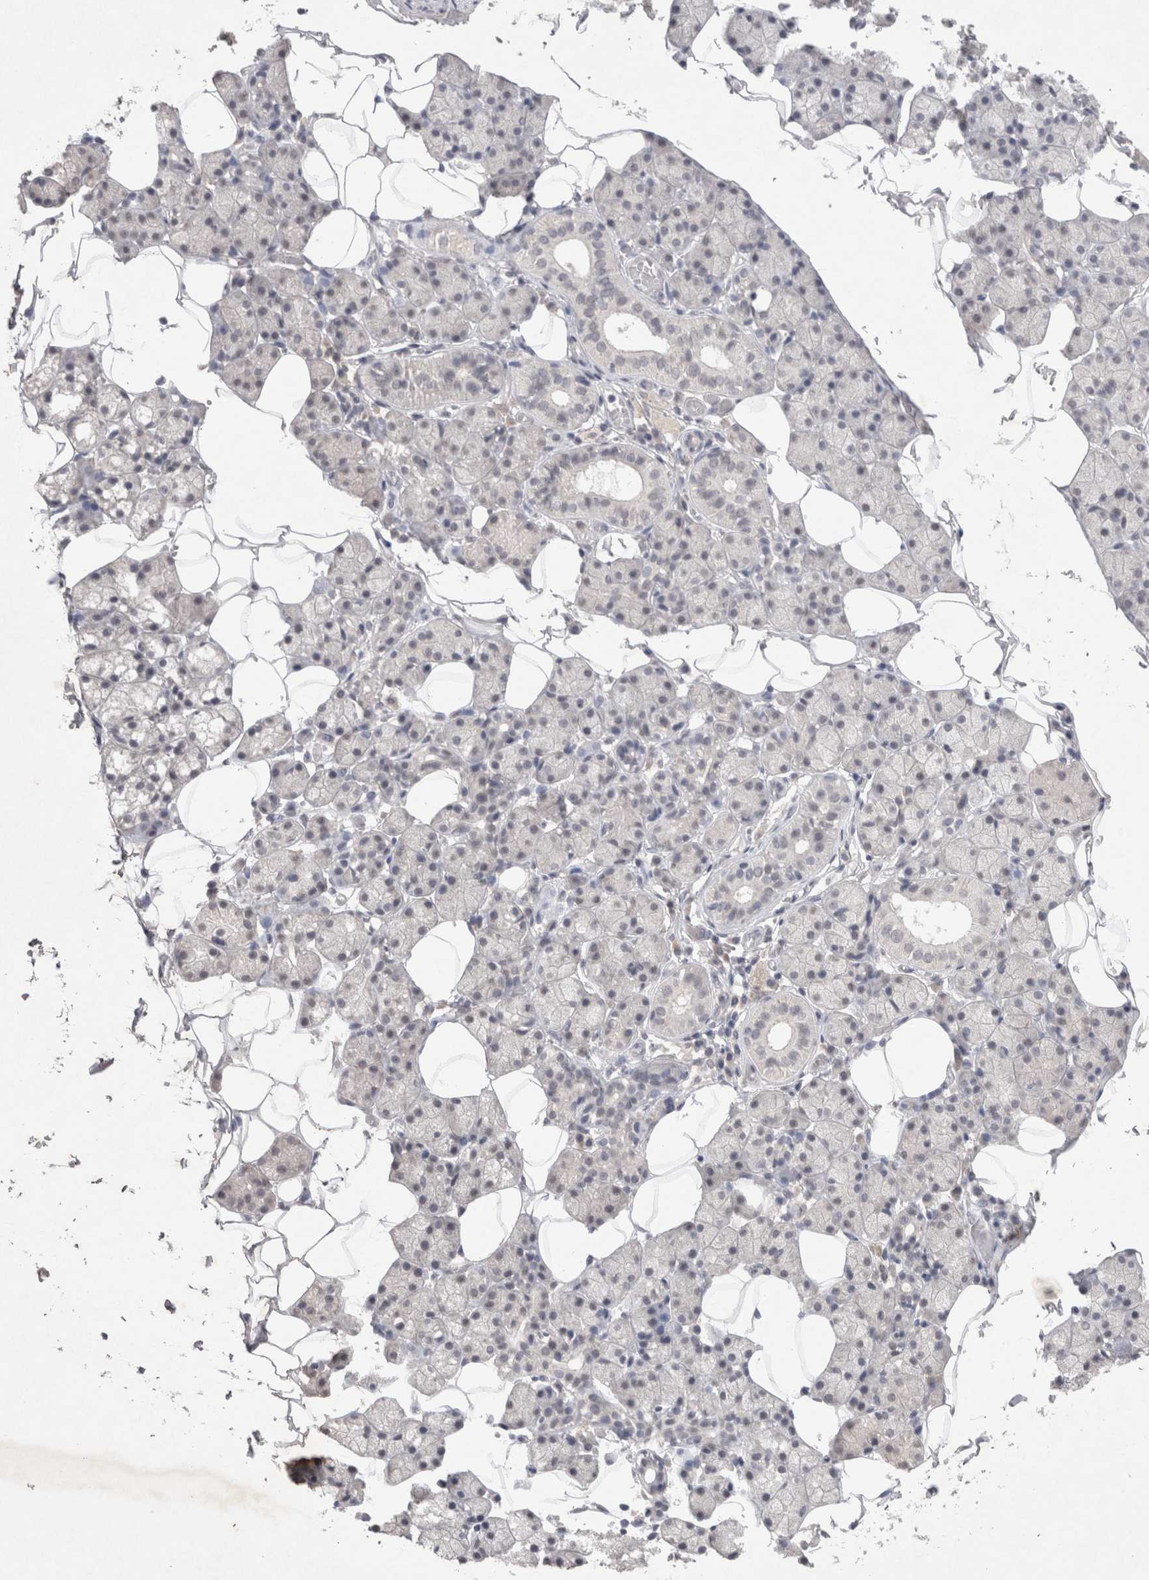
{"staining": {"intensity": "negative", "quantity": "none", "location": "none"}, "tissue": "salivary gland", "cell_type": "Glandular cells", "image_type": "normal", "snomed": [{"axis": "morphology", "description": "Normal tissue, NOS"}, {"axis": "topography", "description": "Salivary gland"}], "caption": "Immunohistochemical staining of benign human salivary gland displays no significant expression in glandular cells. The staining was performed using DAB to visualize the protein expression in brown, while the nuclei were stained in blue with hematoxylin (Magnification: 20x).", "gene": "LYVE1", "patient": {"sex": "female", "age": 33}}